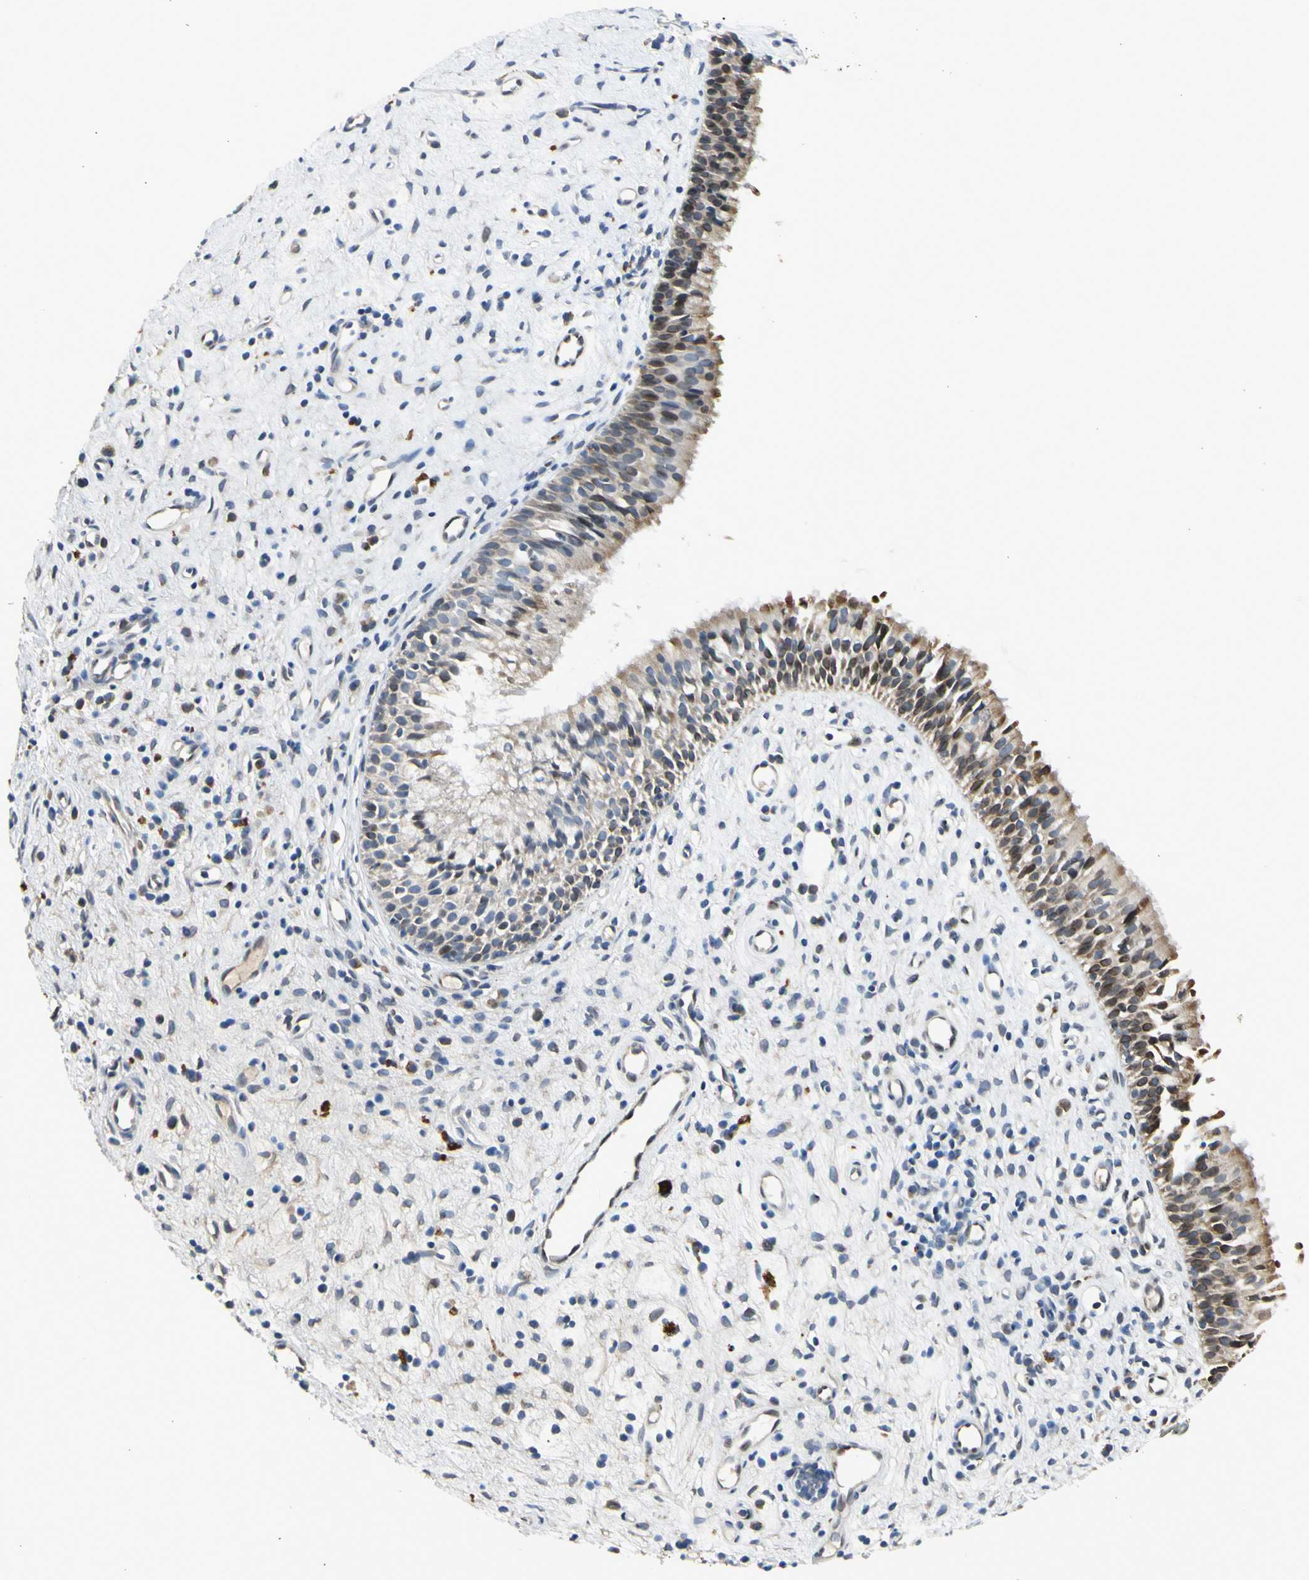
{"staining": {"intensity": "moderate", "quantity": "25%-75%", "location": "cytoplasmic/membranous,nuclear"}, "tissue": "nasopharynx", "cell_type": "Respiratory epithelial cells", "image_type": "normal", "snomed": [{"axis": "morphology", "description": "Normal tissue, NOS"}, {"axis": "topography", "description": "Nasopharynx"}], "caption": "IHC photomicrograph of benign nasopharynx: nasopharynx stained using immunohistochemistry (IHC) shows medium levels of moderate protein expression localized specifically in the cytoplasmic/membranous,nuclear of respiratory epithelial cells, appearing as a cytoplasmic/membranous,nuclear brown color.", "gene": "NPHP3", "patient": {"sex": "female", "age": 51}}